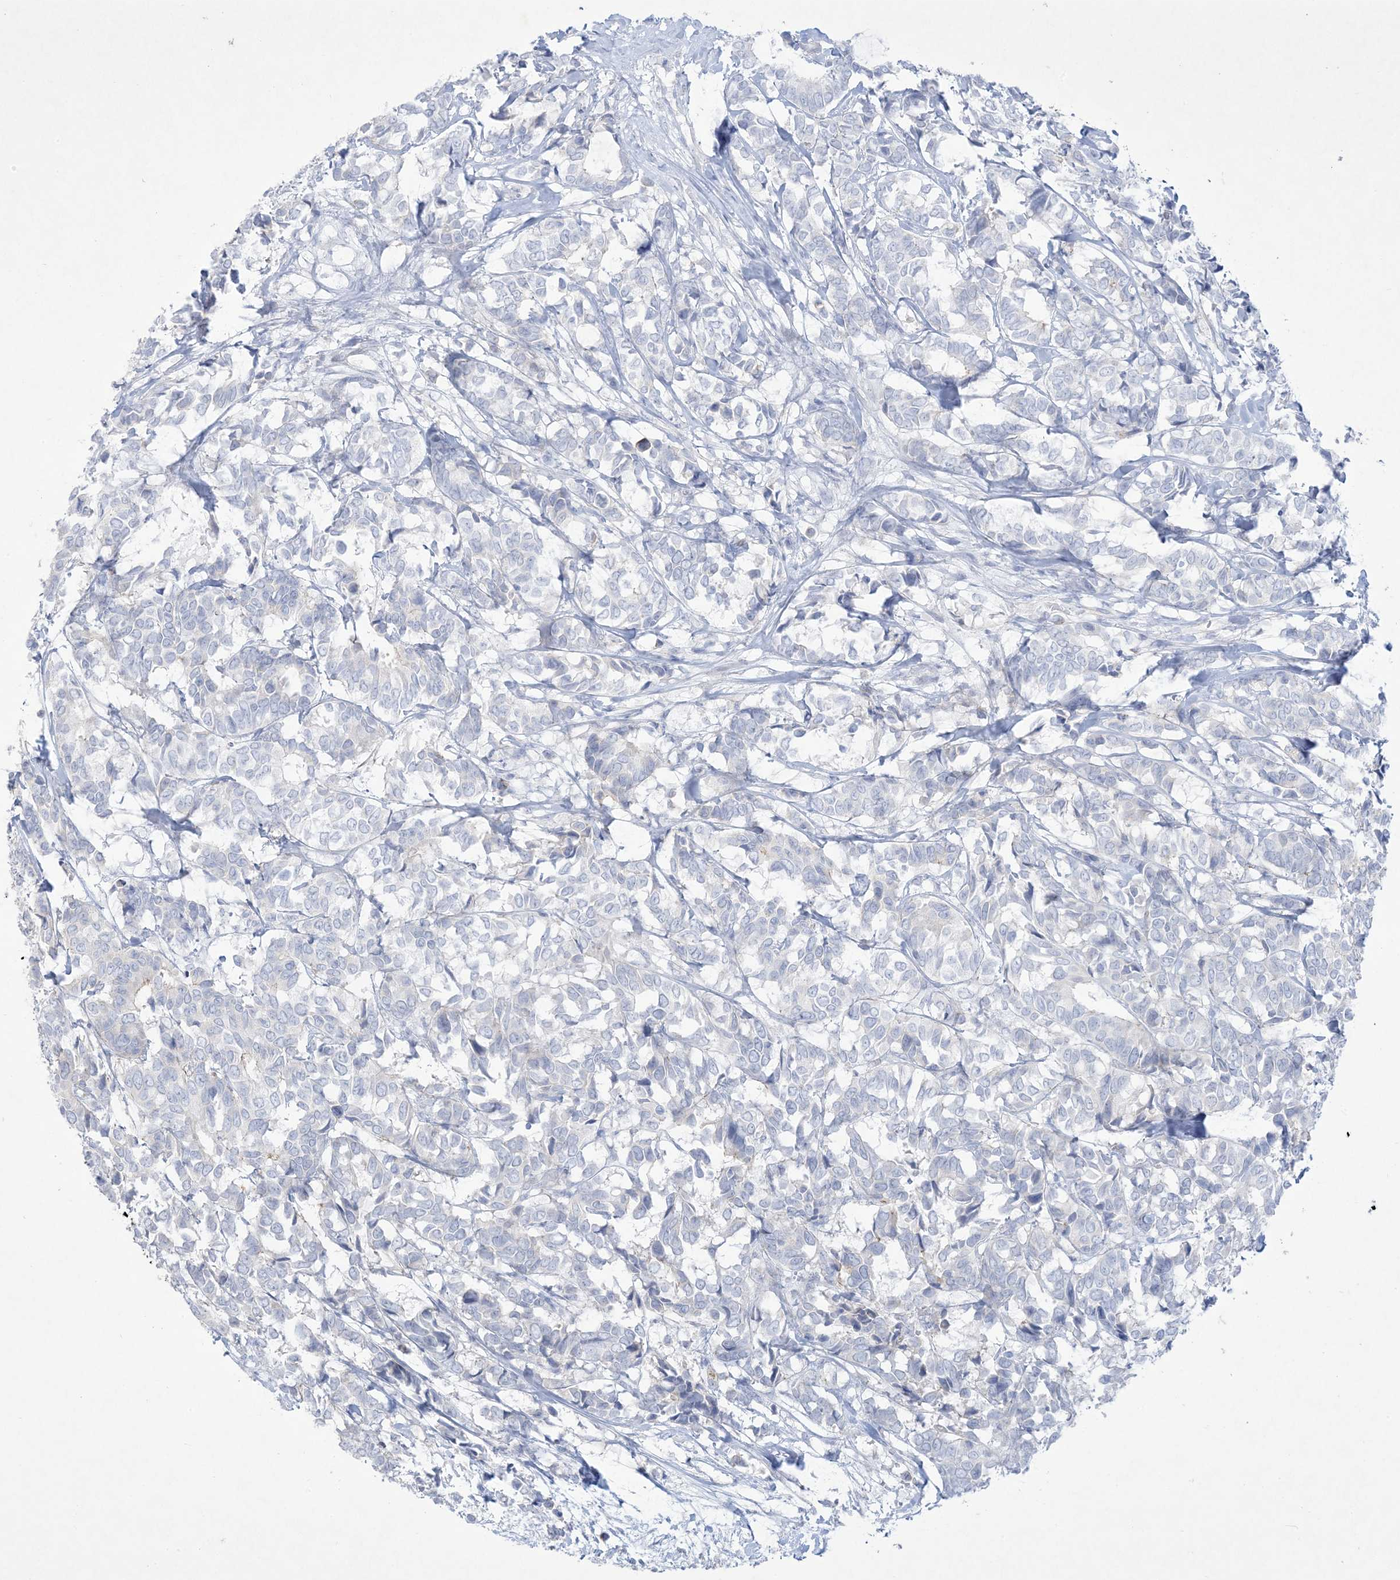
{"staining": {"intensity": "negative", "quantity": "none", "location": "none"}, "tissue": "breast cancer", "cell_type": "Tumor cells", "image_type": "cancer", "snomed": [{"axis": "morphology", "description": "Duct carcinoma"}, {"axis": "topography", "description": "Breast"}], "caption": "The immunohistochemistry (IHC) micrograph has no significant expression in tumor cells of breast infiltrating ductal carcinoma tissue.", "gene": "B3GNT7", "patient": {"sex": "female", "age": 87}}